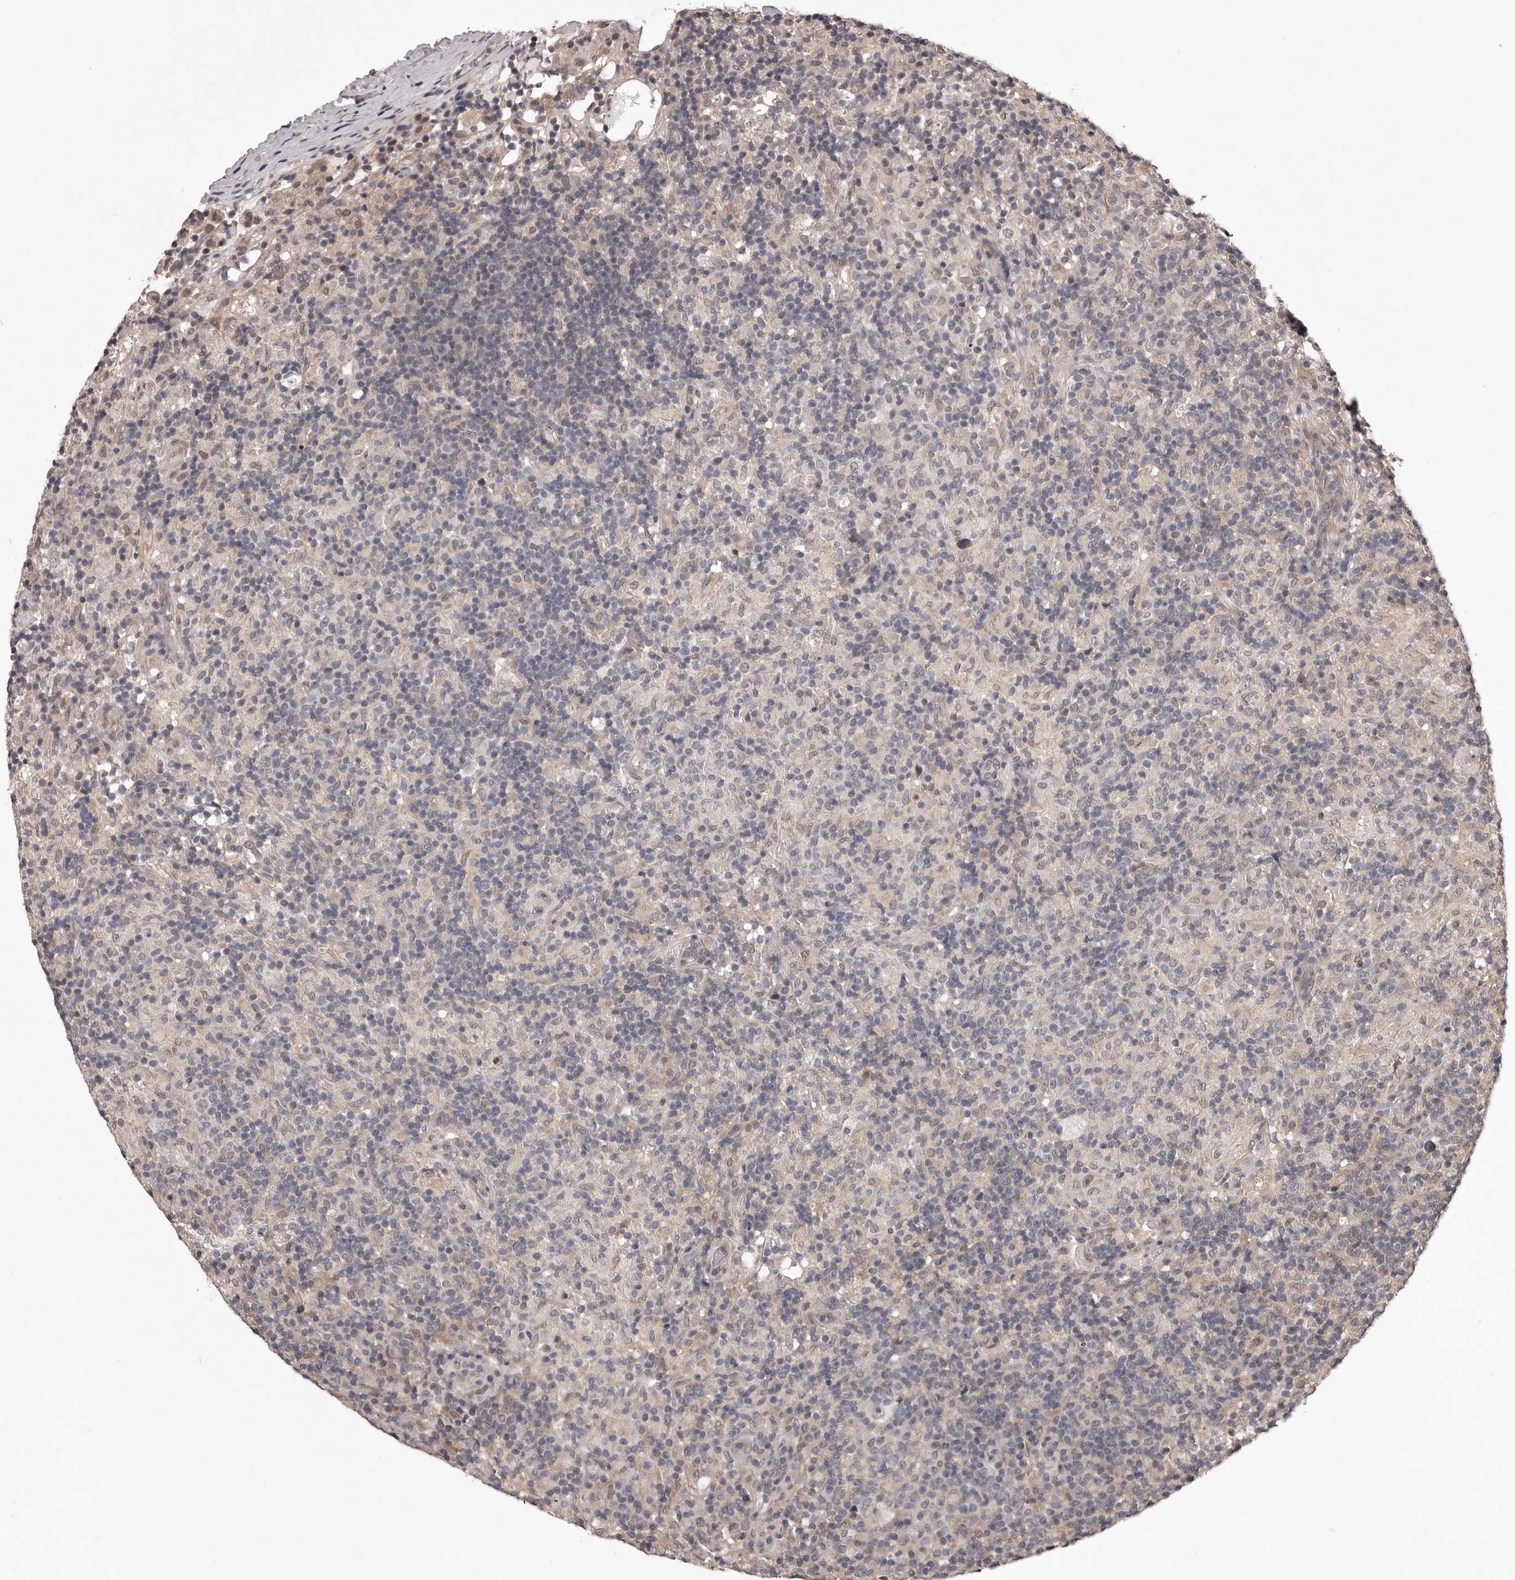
{"staining": {"intensity": "negative", "quantity": "none", "location": "none"}, "tissue": "lymphoma", "cell_type": "Tumor cells", "image_type": "cancer", "snomed": [{"axis": "morphology", "description": "Hodgkin's disease, NOS"}, {"axis": "topography", "description": "Lymph node"}], "caption": "This is an IHC photomicrograph of Hodgkin's disease. There is no expression in tumor cells.", "gene": "CELF3", "patient": {"sex": "male", "age": 70}}